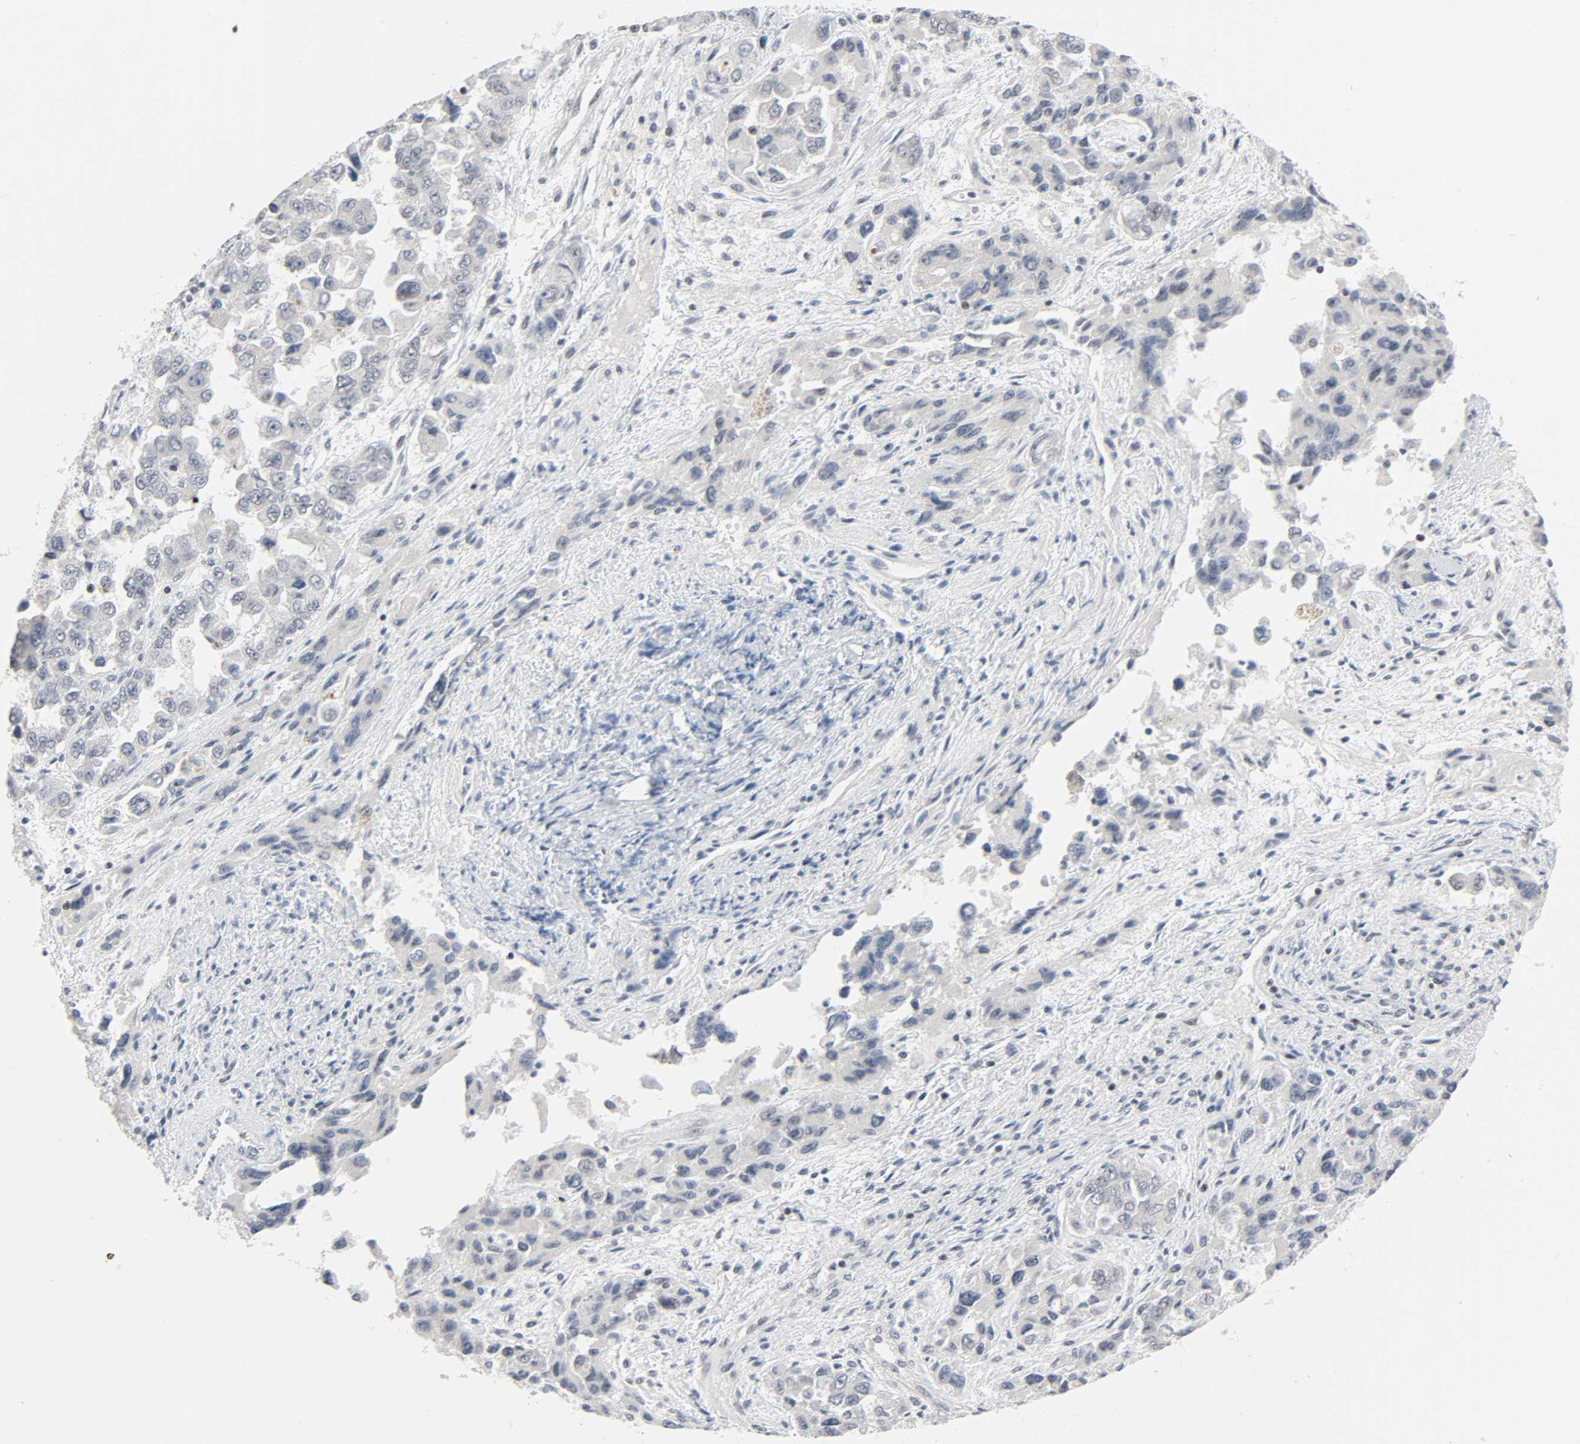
{"staining": {"intensity": "negative", "quantity": "none", "location": "none"}, "tissue": "ovarian cancer", "cell_type": "Tumor cells", "image_type": "cancer", "snomed": [{"axis": "morphology", "description": "Carcinoma, endometroid"}, {"axis": "topography", "description": "Ovary"}], "caption": "Human endometroid carcinoma (ovarian) stained for a protein using IHC displays no expression in tumor cells.", "gene": "GABPA", "patient": {"sex": "female", "age": 50}}